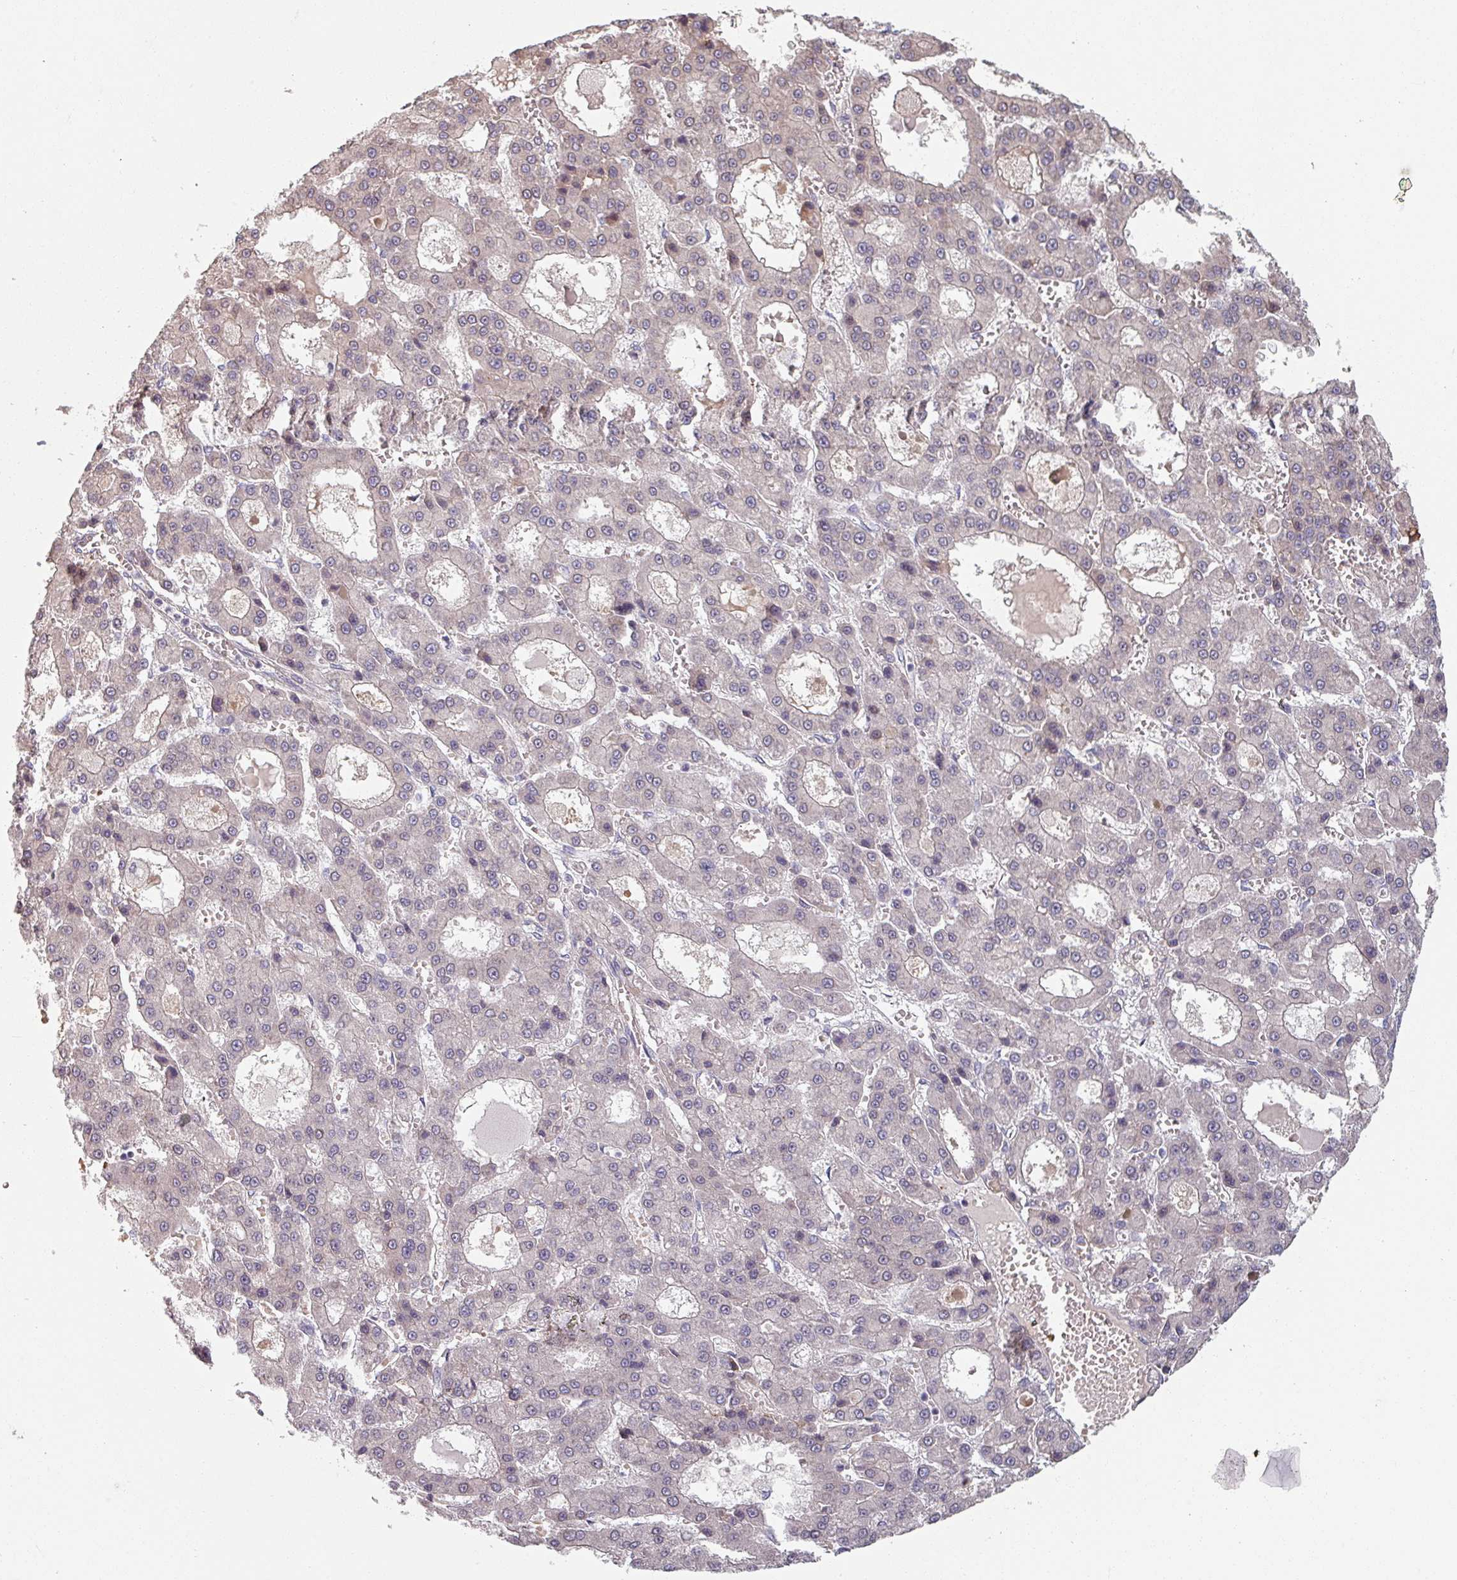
{"staining": {"intensity": "negative", "quantity": "none", "location": "none"}, "tissue": "liver cancer", "cell_type": "Tumor cells", "image_type": "cancer", "snomed": [{"axis": "morphology", "description": "Carcinoma, Hepatocellular, NOS"}, {"axis": "topography", "description": "Liver"}], "caption": "An IHC photomicrograph of liver cancer is shown. There is no staining in tumor cells of liver cancer.", "gene": "C4BPB", "patient": {"sex": "male", "age": 70}}